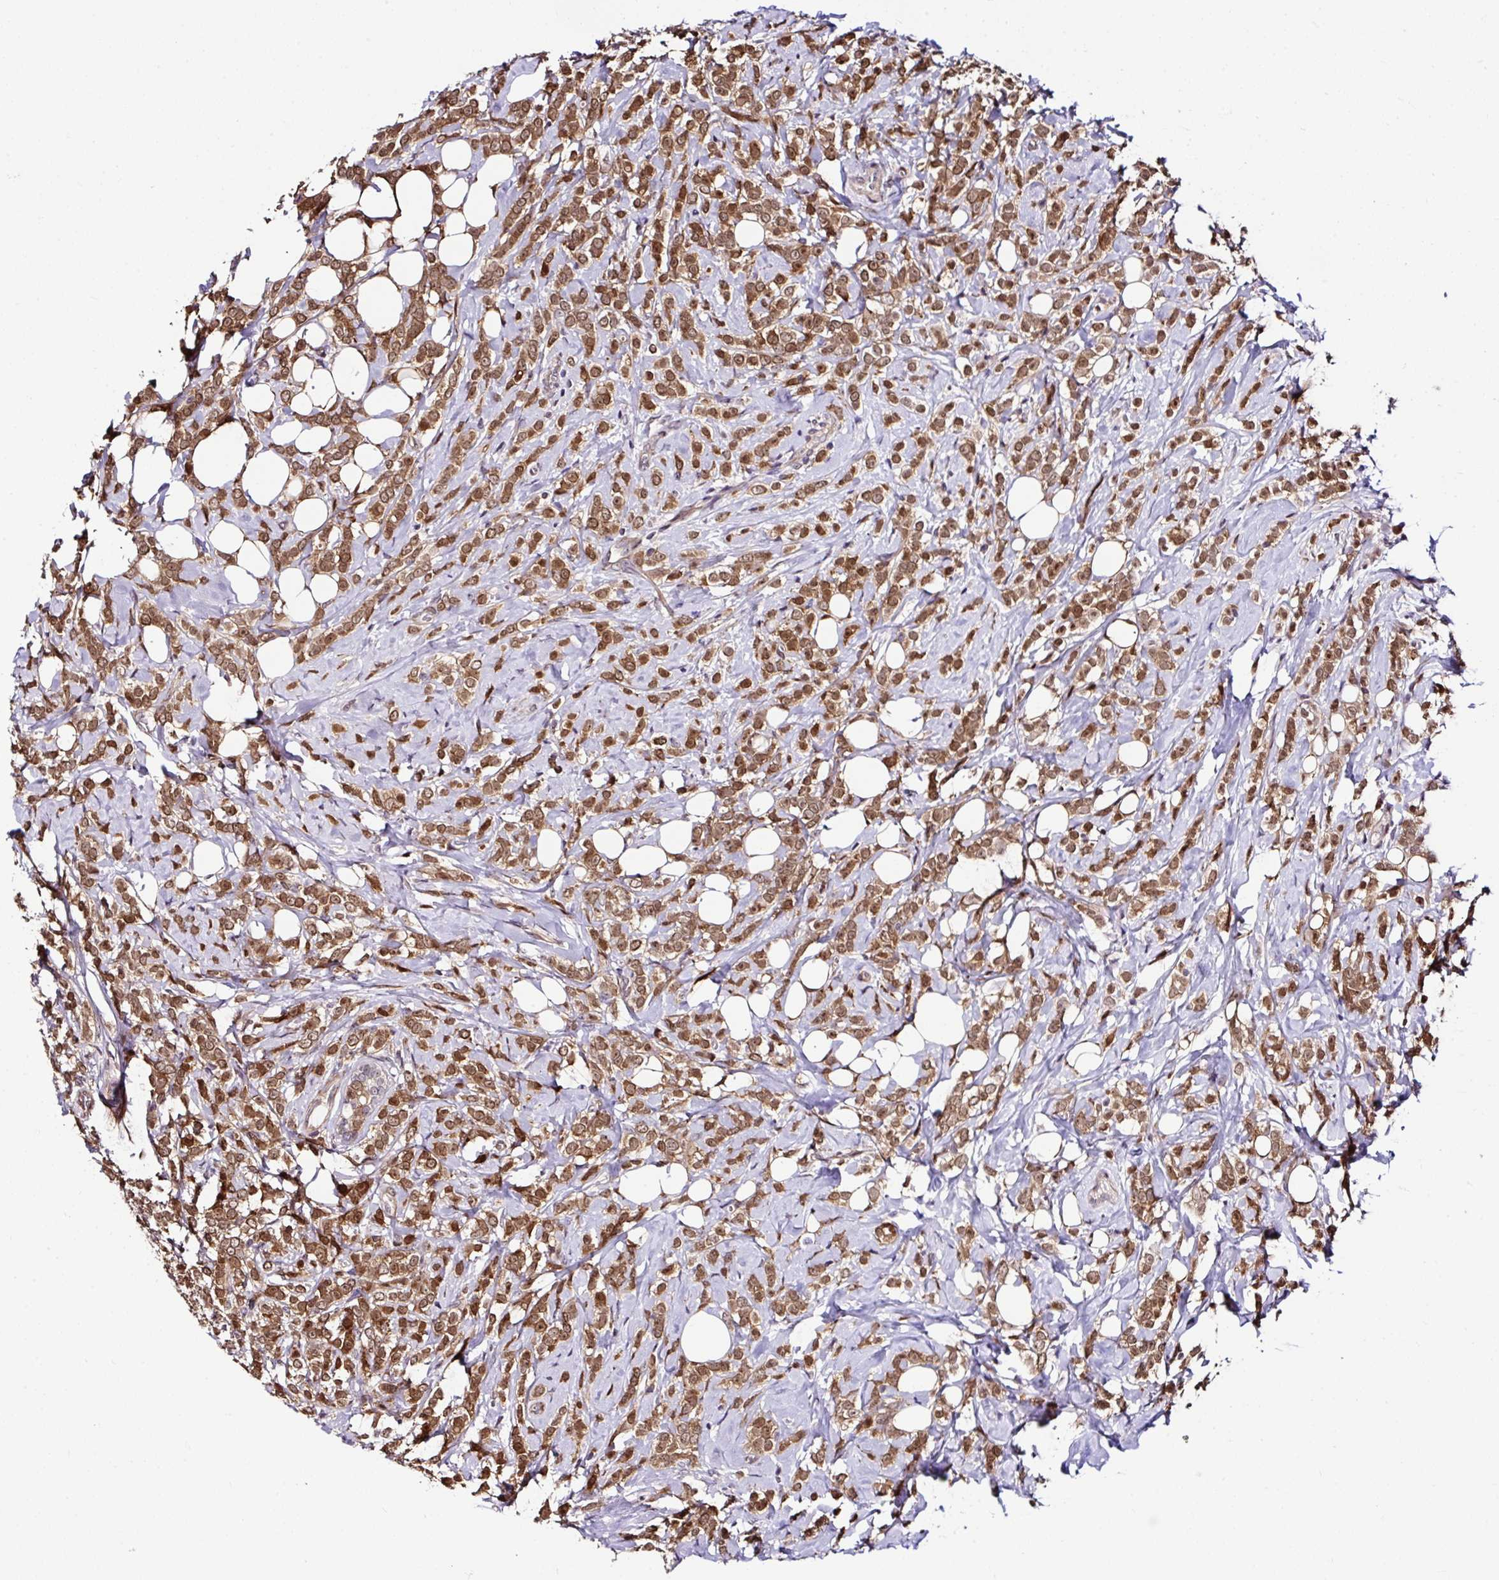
{"staining": {"intensity": "moderate", "quantity": ">75%", "location": "cytoplasmic/membranous,nuclear"}, "tissue": "breast cancer", "cell_type": "Tumor cells", "image_type": "cancer", "snomed": [{"axis": "morphology", "description": "Lobular carcinoma"}, {"axis": "topography", "description": "Breast"}], "caption": "This micrograph demonstrates IHC staining of breast cancer (lobular carcinoma), with medium moderate cytoplasmic/membranous and nuclear positivity in about >75% of tumor cells.", "gene": "PIN4", "patient": {"sex": "female", "age": 49}}